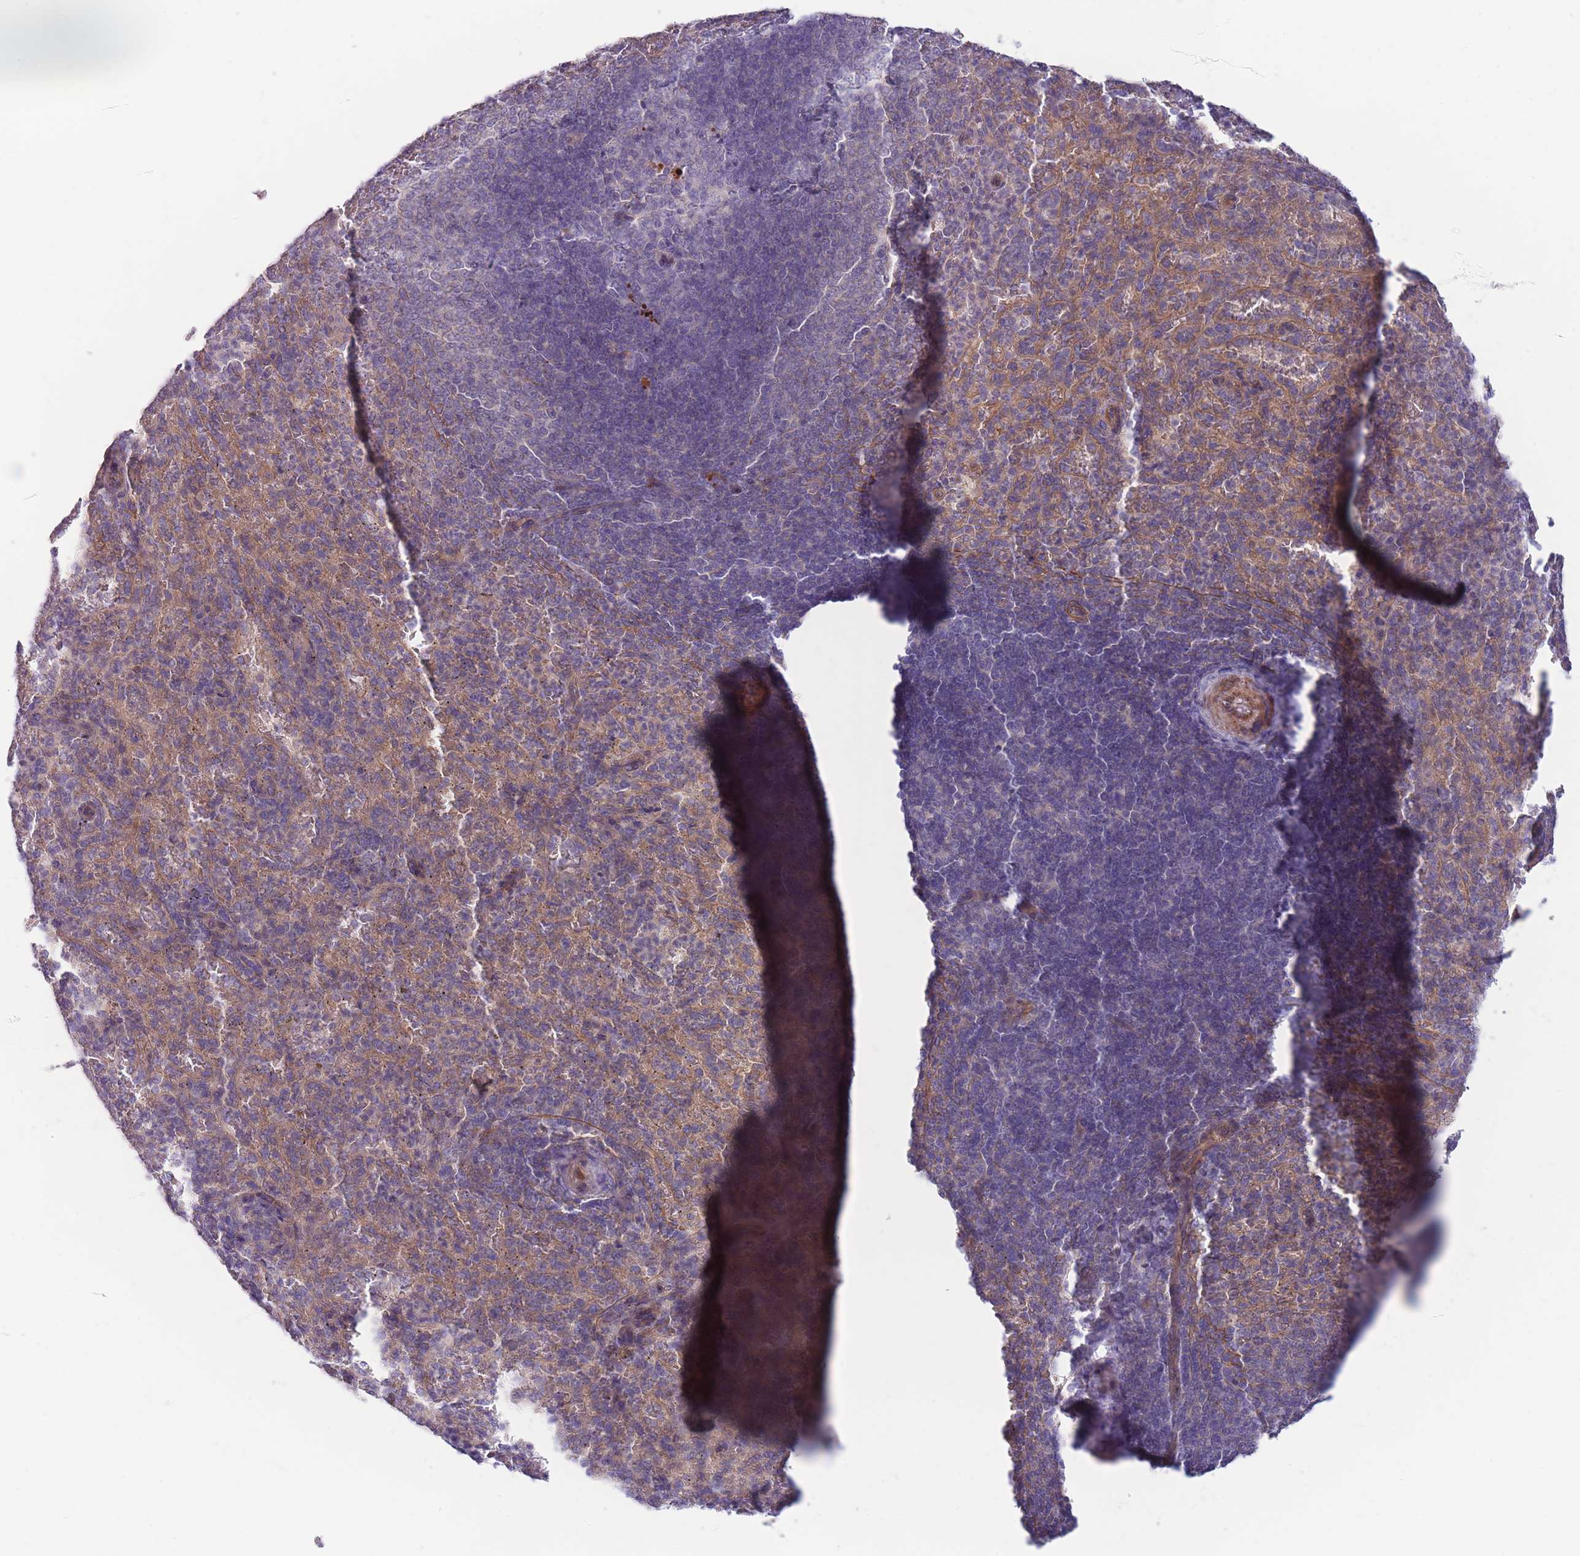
{"staining": {"intensity": "moderate", "quantity": "<25%", "location": "cytoplasmic/membranous"}, "tissue": "spleen", "cell_type": "Cells in red pulp", "image_type": "normal", "snomed": [{"axis": "morphology", "description": "Normal tissue, NOS"}, {"axis": "topography", "description": "Spleen"}], "caption": "The photomicrograph demonstrates a brown stain indicating the presence of a protein in the cytoplasmic/membranous of cells in red pulp in spleen. (DAB = brown stain, brightfield microscopy at high magnification).", "gene": "PNPLA5", "patient": {"sex": "female", "age": 21}}